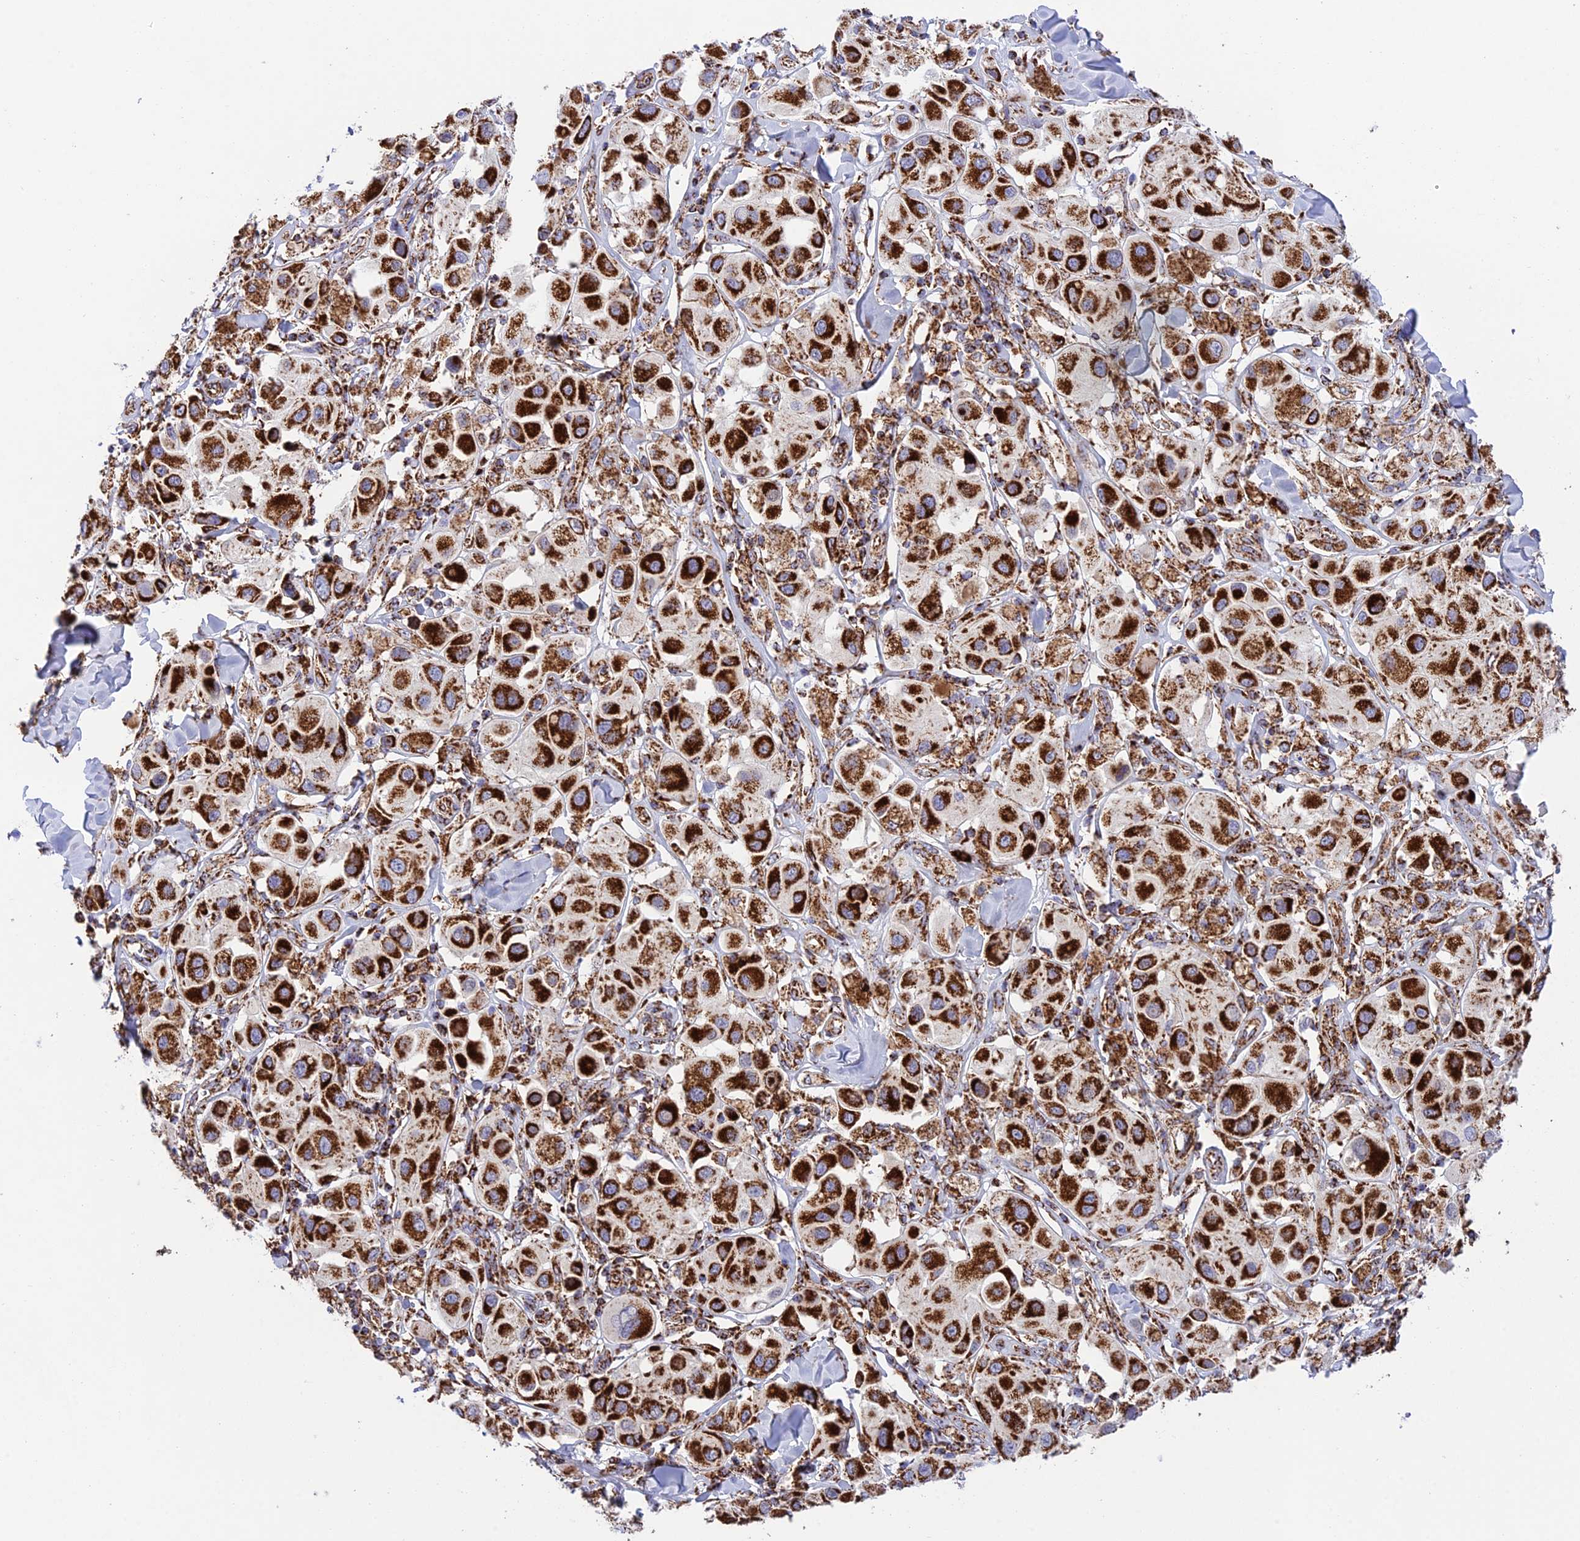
{"staining": {"intensity": "strong", "quantity": ">75%", "location": "cytoplasmic/membranous"}, "tissue": "melanoma", "cell_type": "Tumor cells", "image_type": "cancer", "snomed": [{"axis": "morphology", "description": "Malignant melanoma, Metastatic site"}, {"axis": "topography", "description": "Skin"}], "caption": "This histopathology image reveals malignant melanoma (metastatic site) stained with IHC to label a protein in brown. The cytoplasmic/membranous of tumor cells show strong positivity for the protein. Nuclei are counter-stained blue.", "gene": "CHCHD3", "patient": {"sex": "male", "age": 41}}